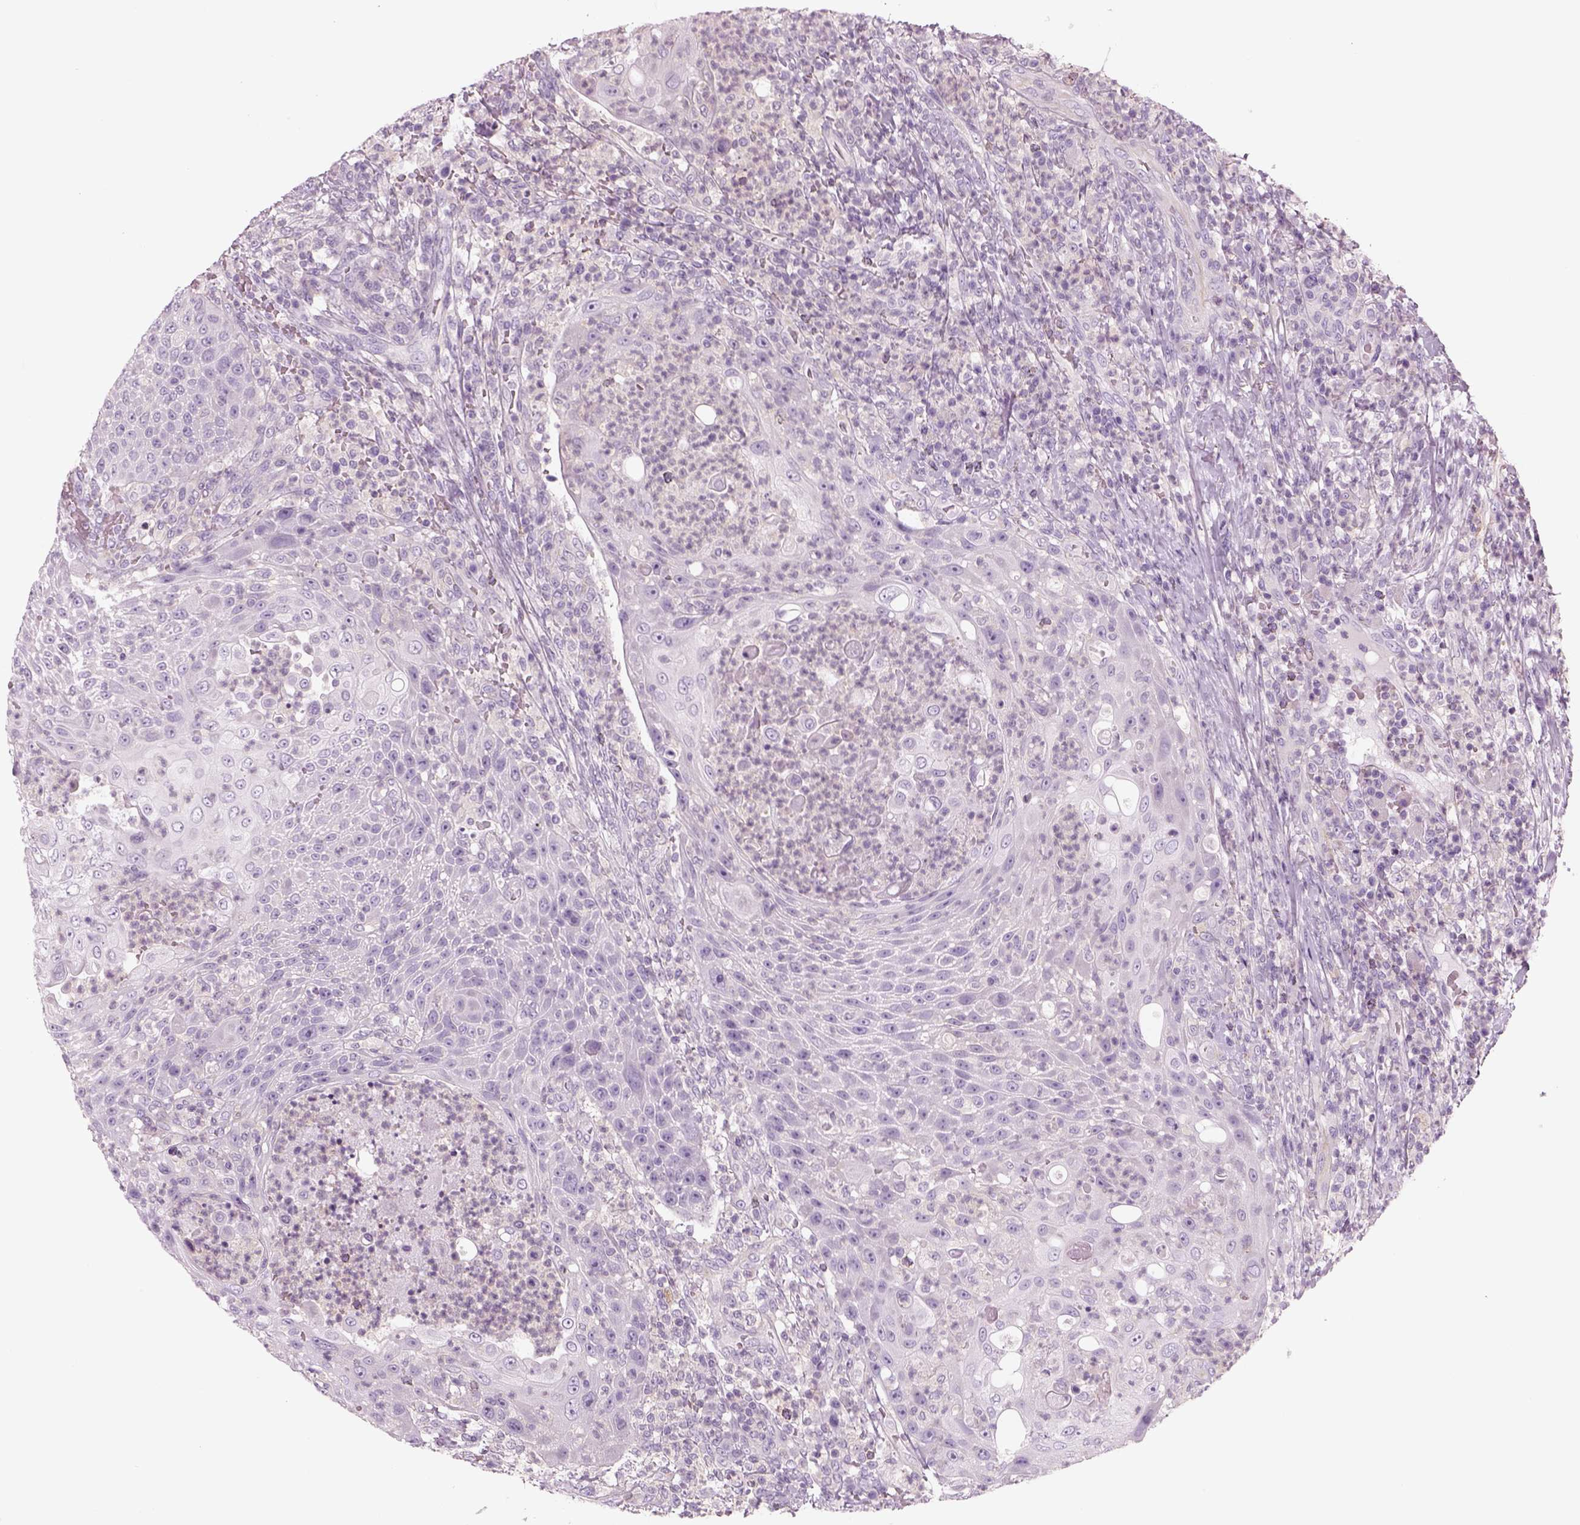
{"staining": {"intensity": "negative", "quantity": "none", "location": "none"}, "tissue": "head and neck cancer", "cell_type": "Tumor cells", "image_type": "cancer", "snomed": [{"axis": "morphology", "description": "Squamous cell carcinoma, NOS"}, {"axis": "topography", "description": "Head-Neck"}], "caption": "Head and neck cancer stained for a protein using IHC shows no staining tumor cells.", "gene": "SLC1A7", "patient": {"sex": "male", "age": 69}}